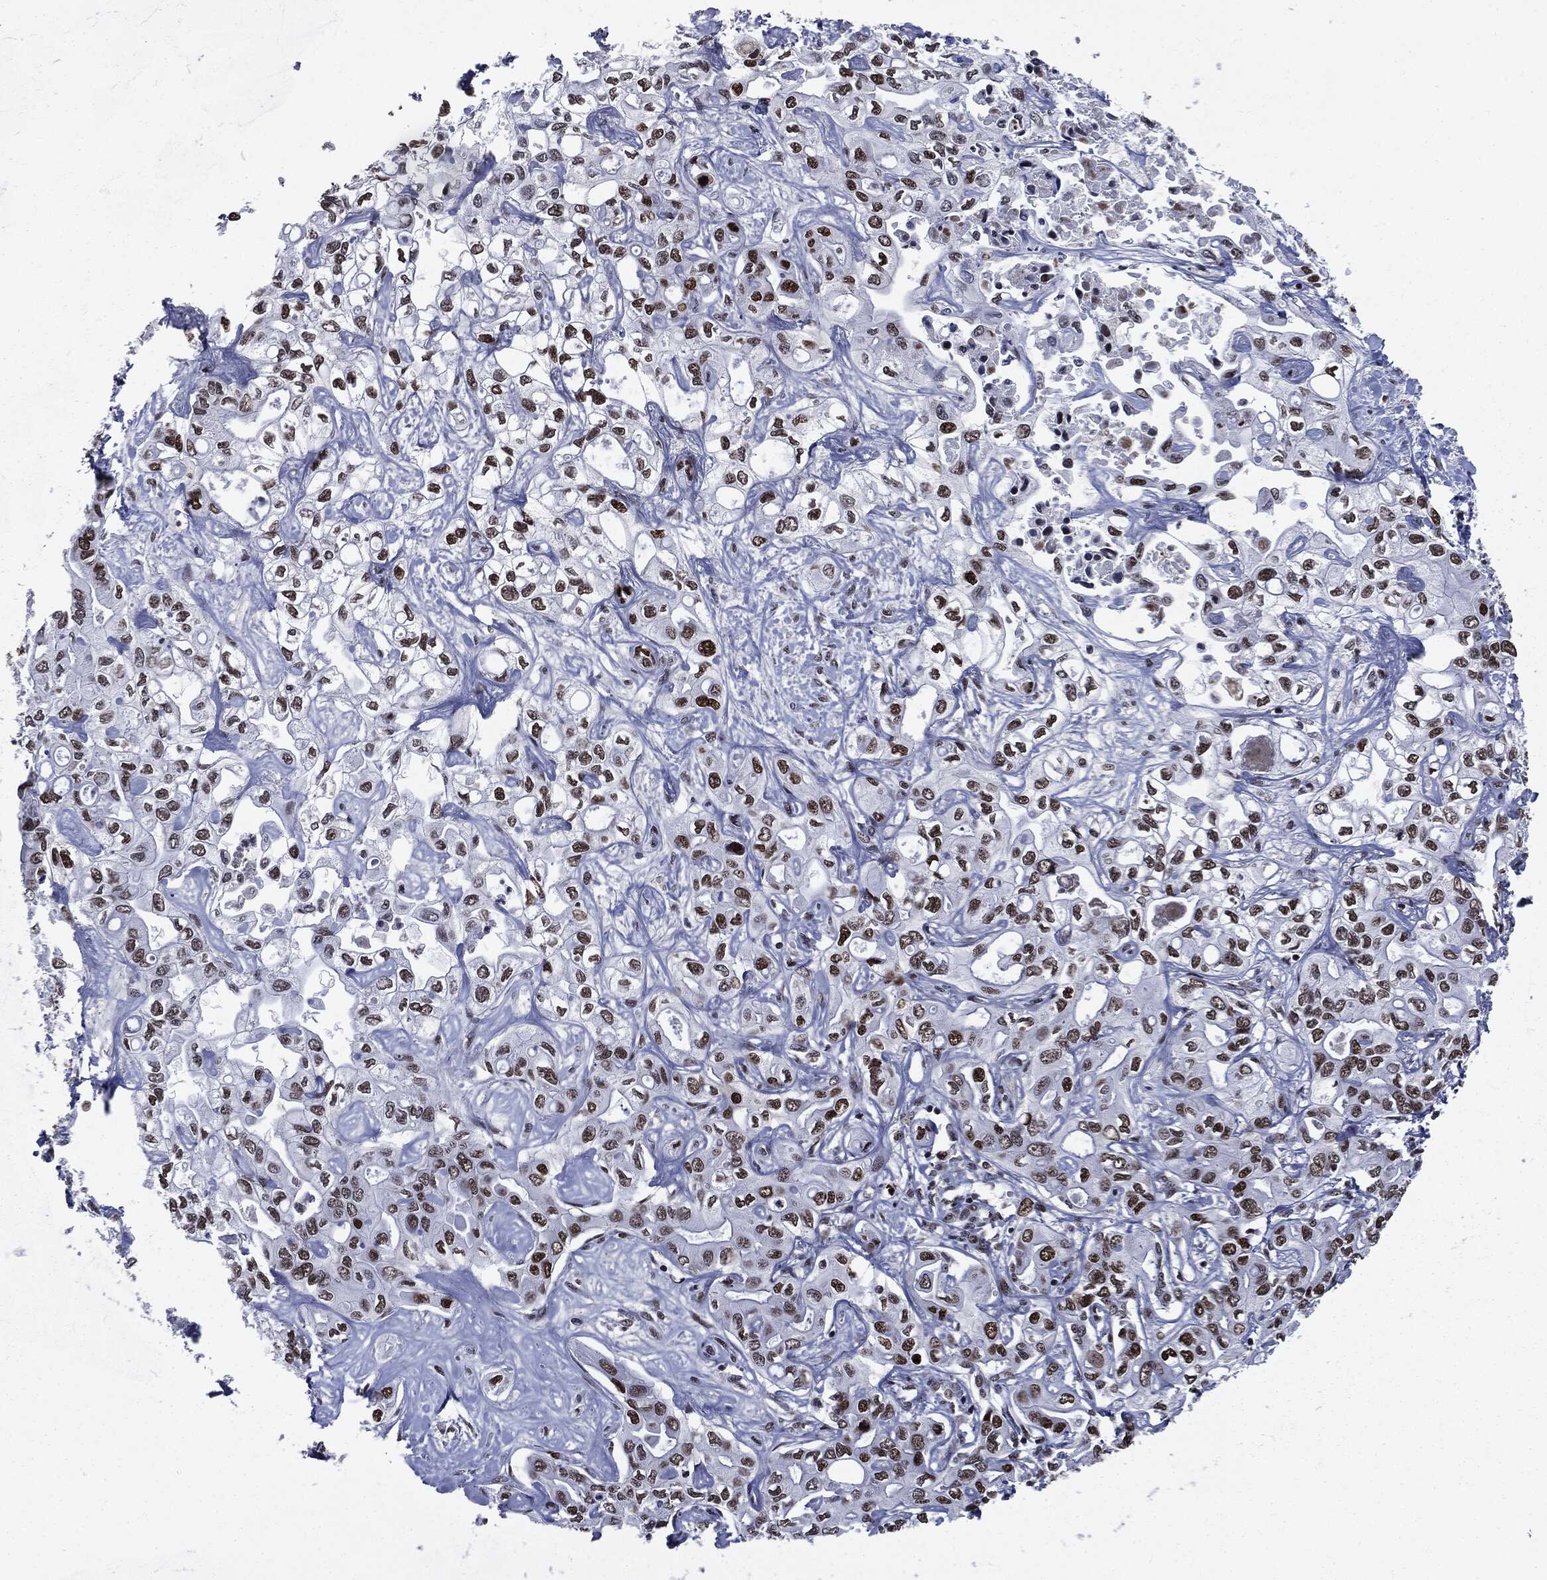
{"staining": {"intensity": "strong", "quantity": ">75%", "location": "nuclear"}, "tissue": "liver cancer", "cell_type": "Tumor cells", "image_type": "cancer", "snomed": [{"axis": "morphology", "description": "Cholangiocarcinoma"}, {"axis": "topography", "description": "Liver"}], "caption": "The photomicrograph reveals immunohistochemical staining of cholangiocarcinoma (liver). There is strong nuclear expression is appreciated in about >75% of tumor cells. (IHC, brightfield microscopy, high magnification).", "gene": "MSH2", "patient": {"sex": "female", "age": 64}}